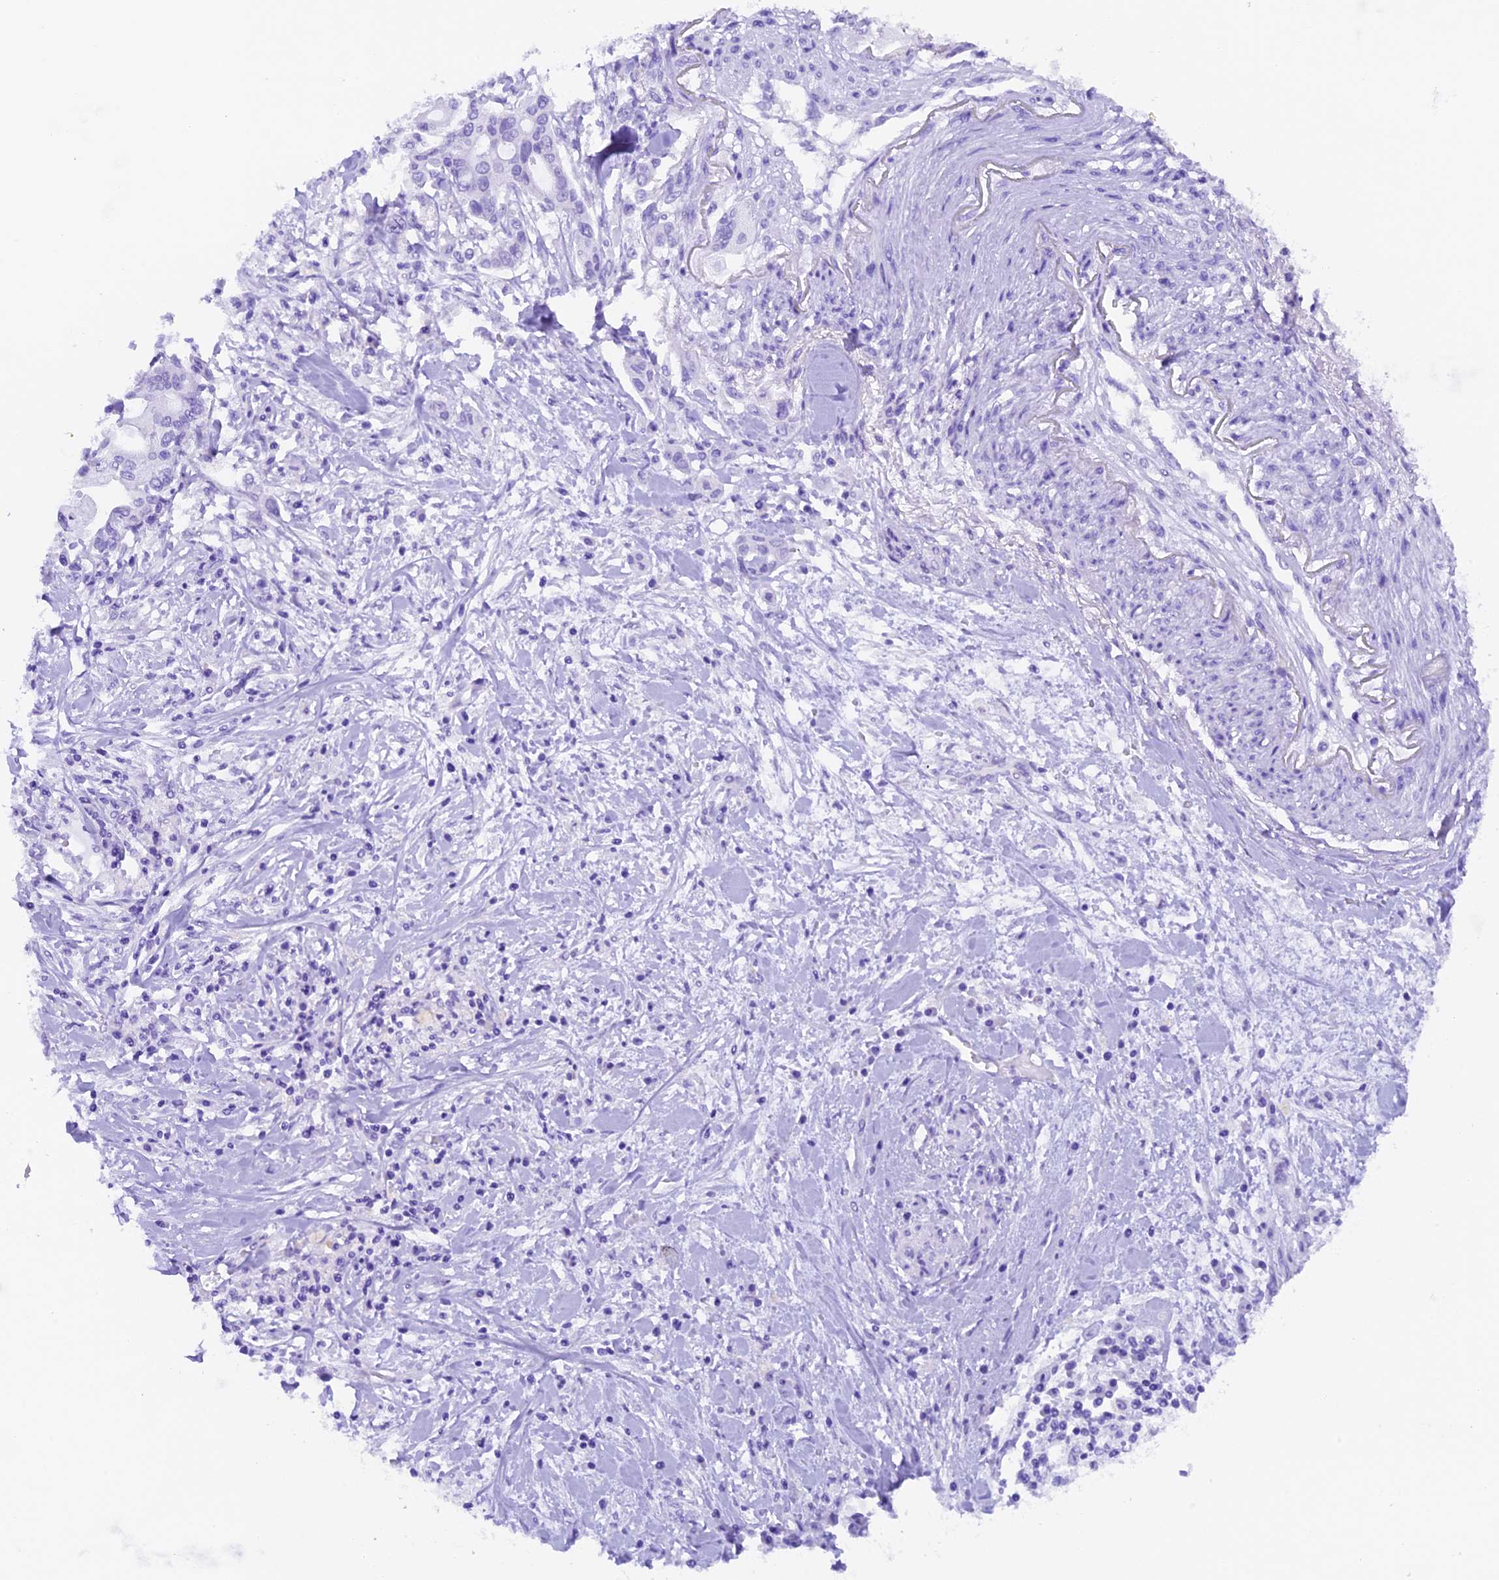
{"staining": {"intensity": "negative", "quantity": "none", "location": "none"}, "tissue": "pancreatic cancer", "cell_type": "Tumor cells", "image_type": "cancer", "snomed": [{"axis": "morphology", "description": "Adenocarcinoma, NOS"}, {"axis": "topography", "description": "Pancreas"}], "caption": "Immunohistochemical staining of pancreatic cancer (adenocarcinoma) exhibits no significant staining in tumor cells.", "gene": "NCK2", "patient": {"sex": "male", "age": 46}}